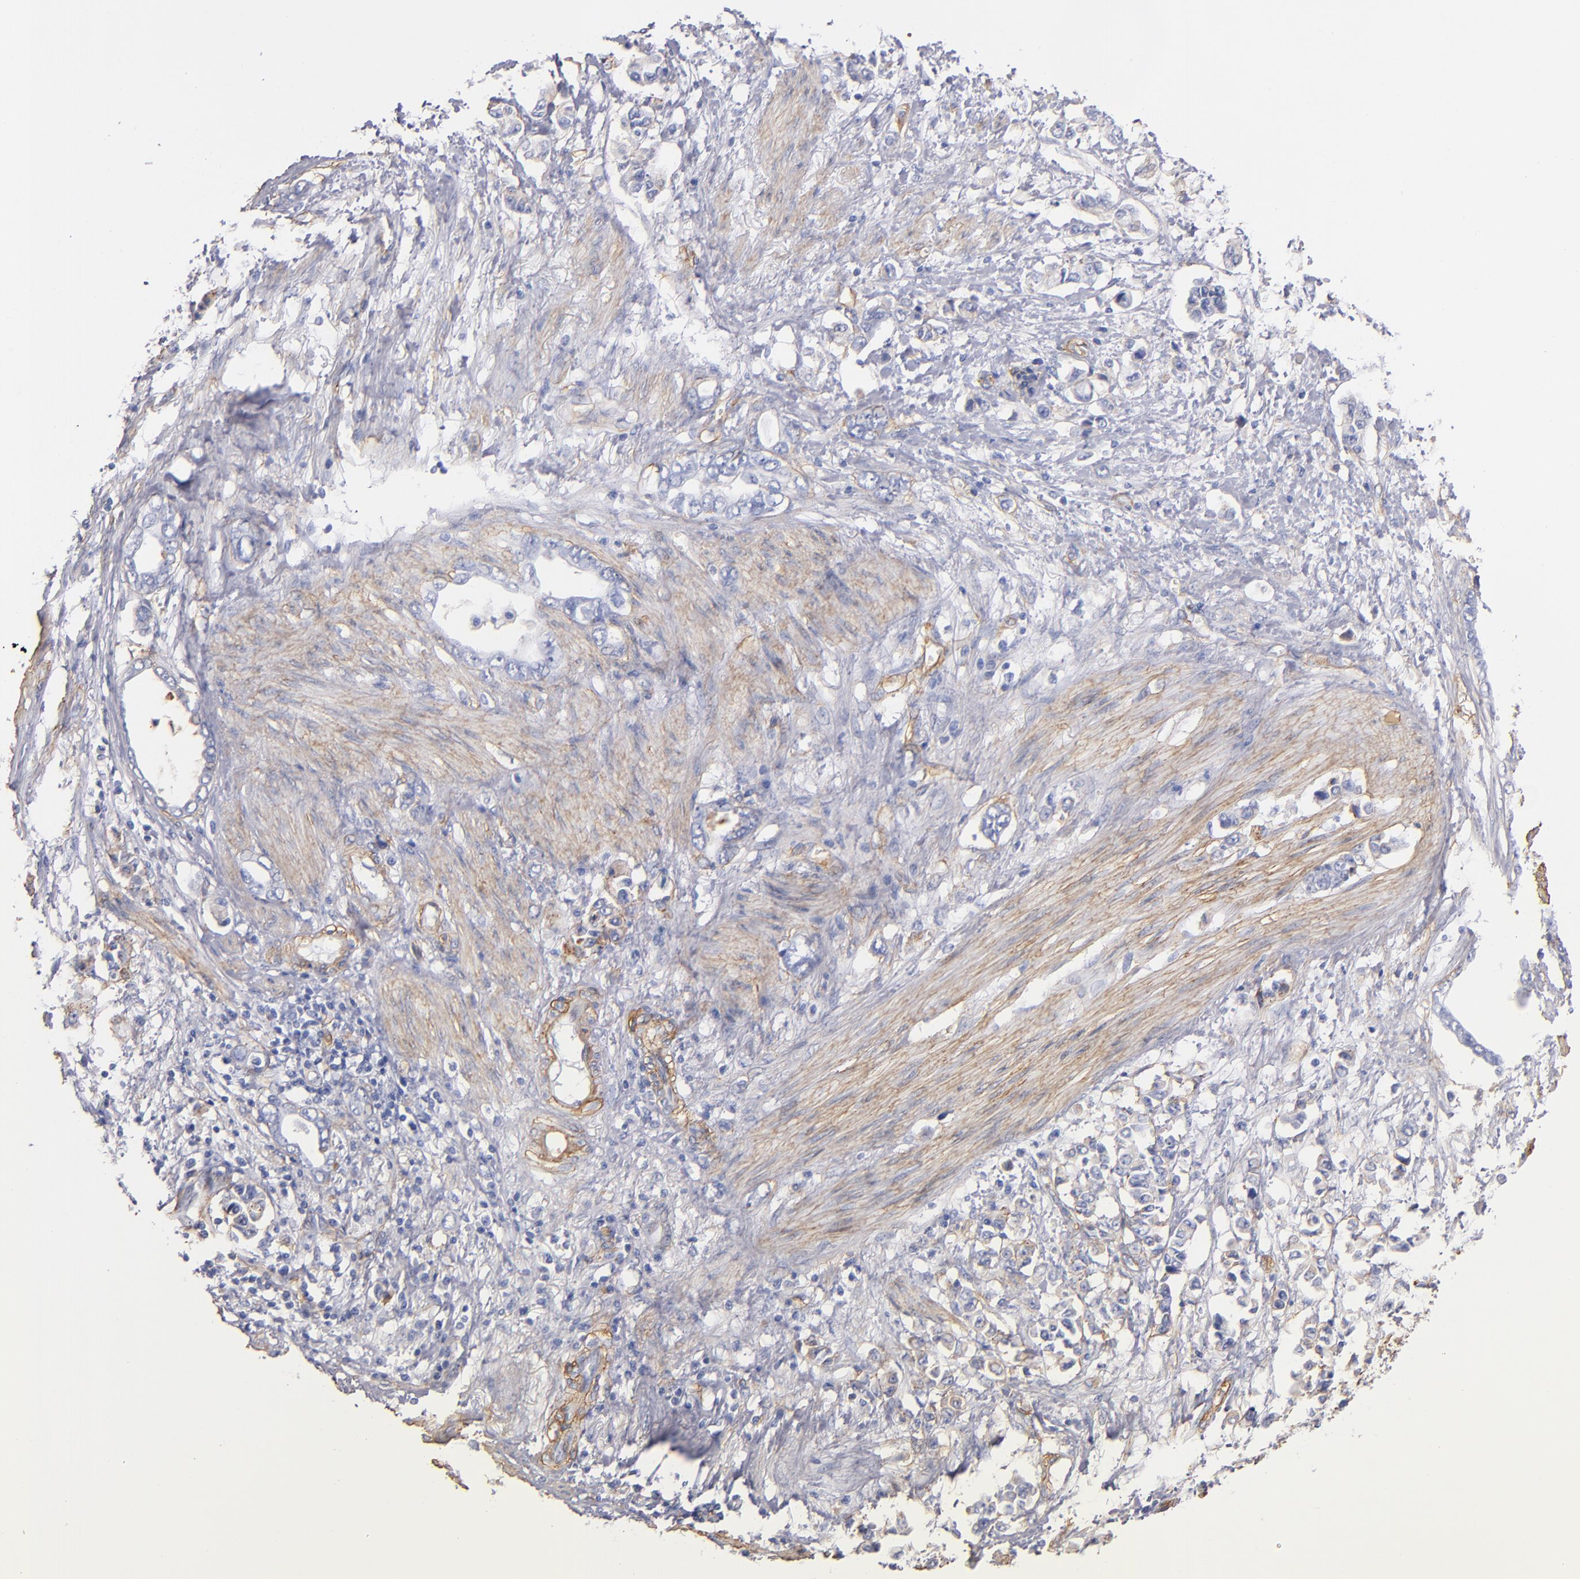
{"staining": {"intensity": "weak", "quantity": ">75%", "location": "cytoplasmic/membranous"}, "tissue": "stomach cancer", "cell_type": "Tumor cells", "image_type": "cancer", "snomed": [{"axis": "morphology", "description": "Adenocarcinoma, NOS"}, {"axis": "topography", "description": "Stomach"}], "caption": "Protein staining exhibits weak cytoplasmic/membranous staining in about >75% of tumor cells in adenocarcinoma (stomach).", "gene": "LAMC1", "patient": {"sex": "male", "age": 78}}